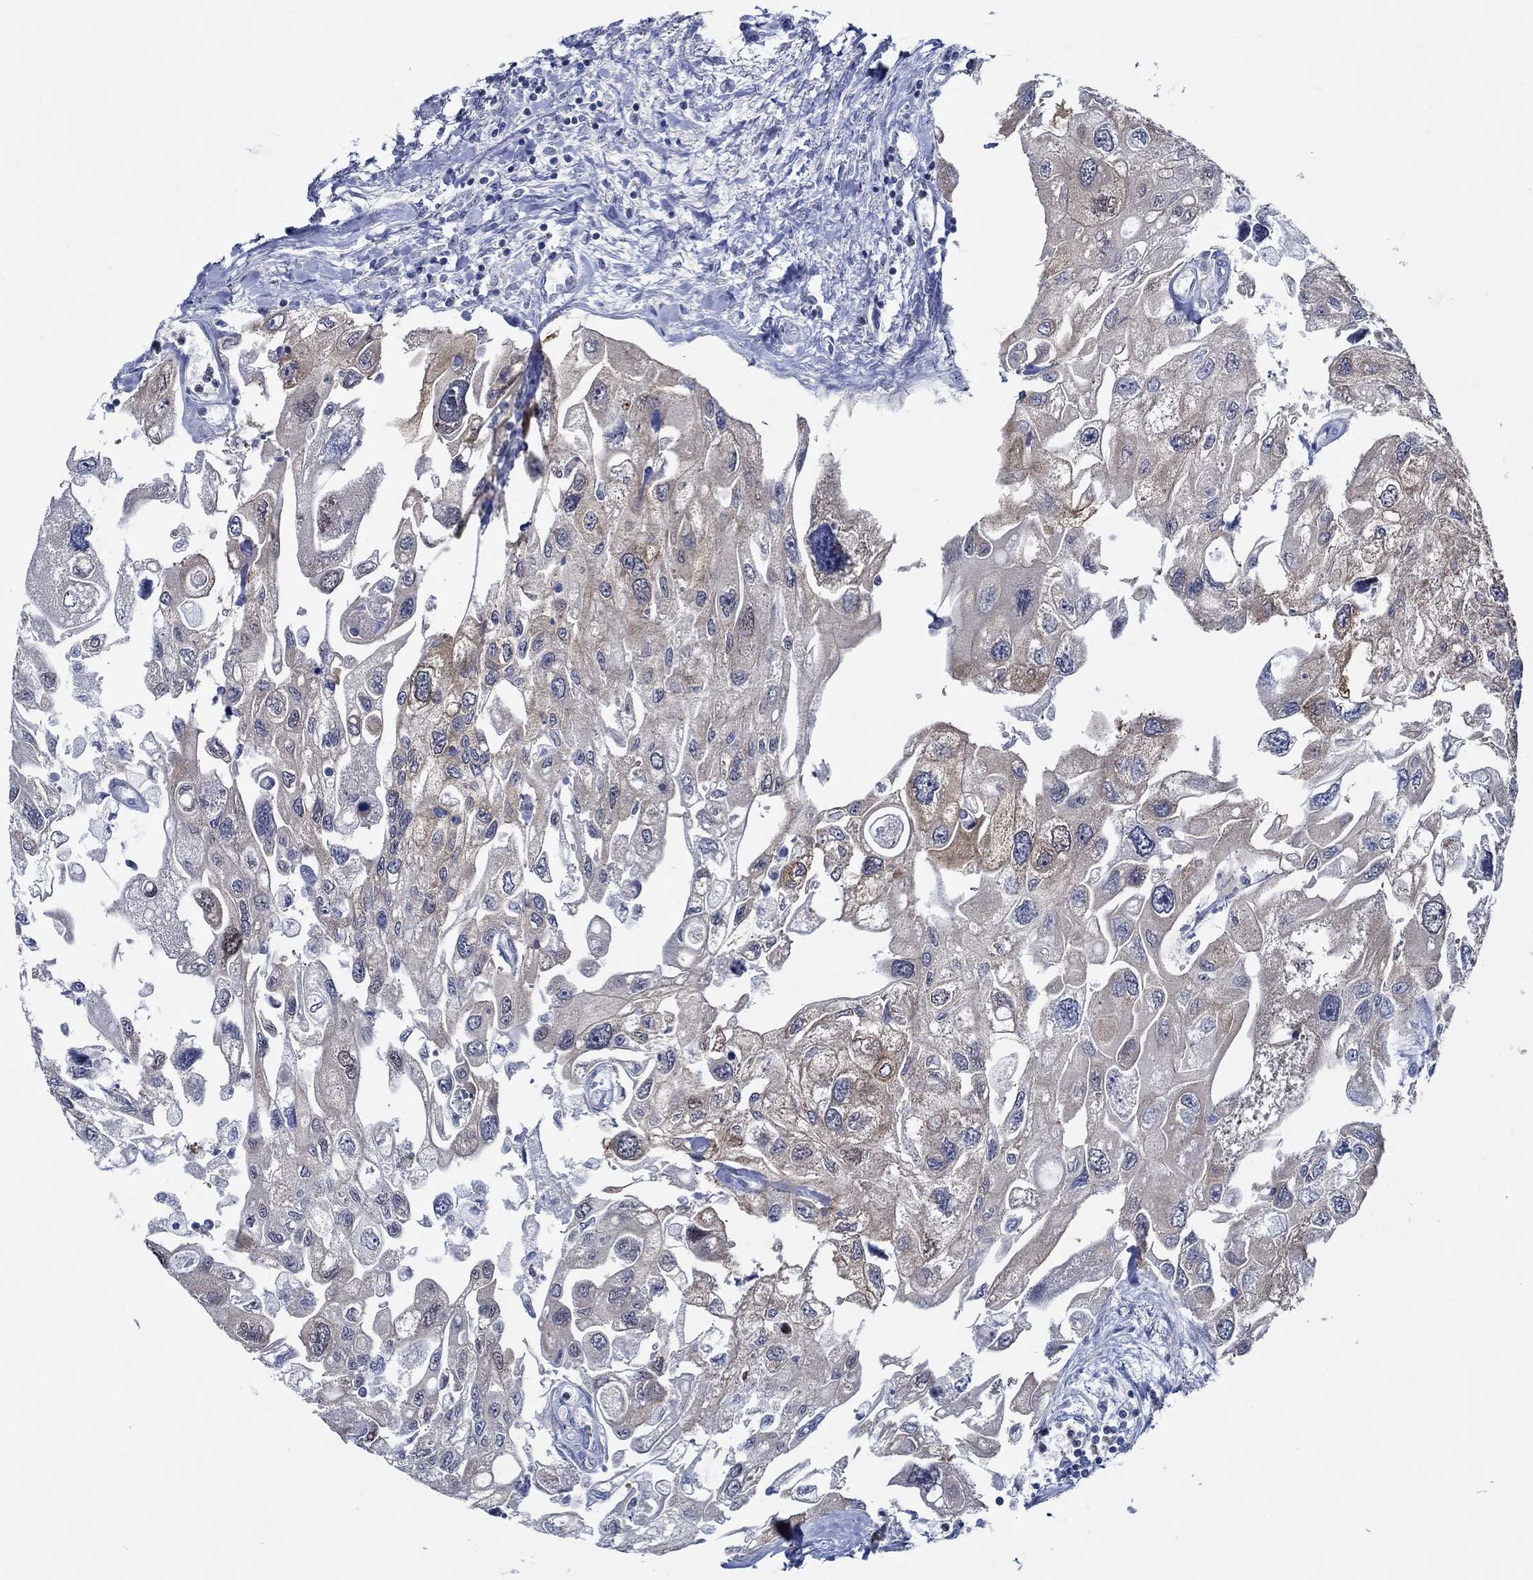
{"staining": {"intensity": "weak", "quantity": "25%-75%", "location": "cytoplasmic/membranous"}, "tissue": "urothelial cancer", "cell_type": "Tumor cells", "image_type": "cancer", "snomed": [{"axis": "morphology", "description": "Urothelial carcinoma, High grade"}, {"axis": "topography", "description": "Urinary bladder"}], "caption": "This is an image of immunohistochemistry staining of urothelial carcinoma (high-grade), which shows weak expression in the cytoplasmic/membranous of tumor cells.", "gene": "DACT1", "patient": {"sex": "male", "age": 59}}